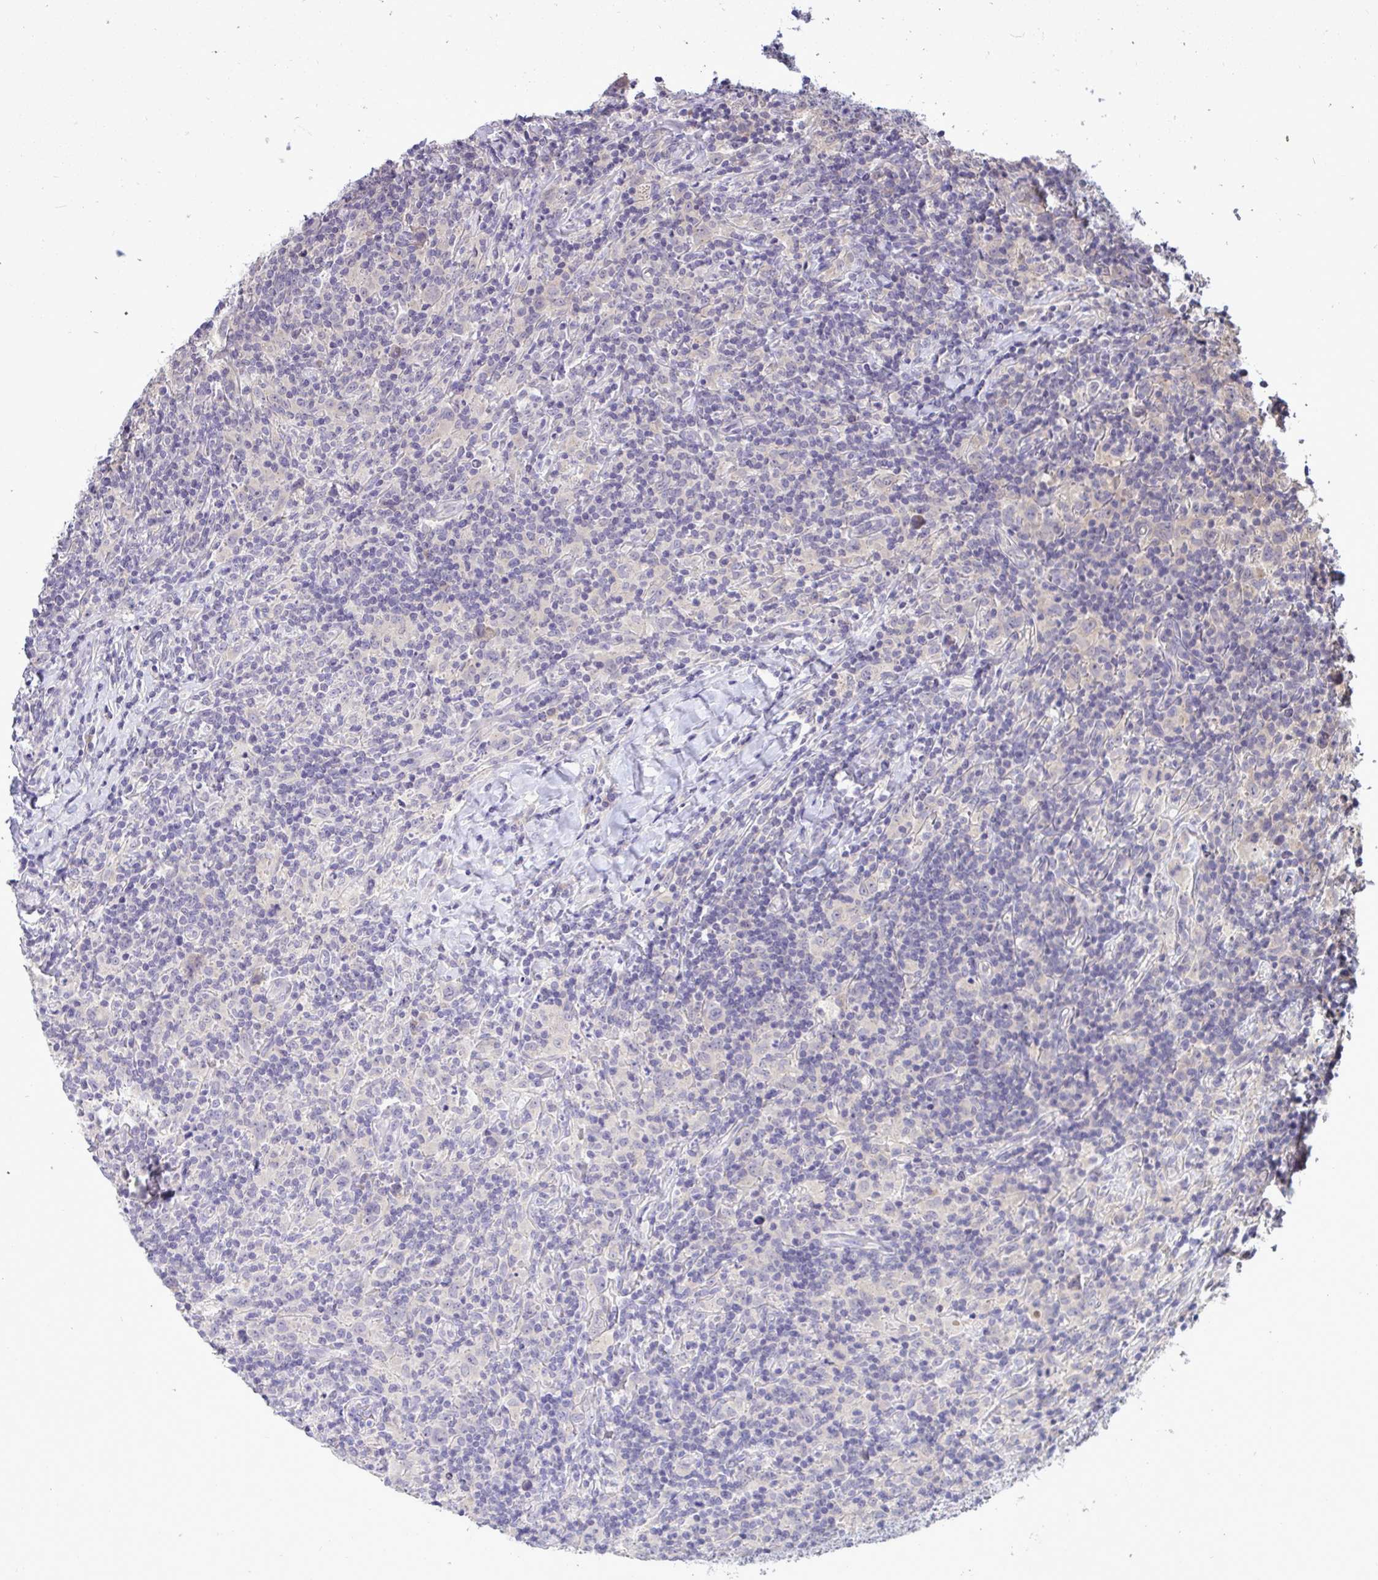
{"staining": {"intensity": "negative", "quantity": "none", "location": "none"}, "tissue": "lymphoma", "cell_type": "Tumor cells", "image_type": "cancer", "snomed": [{"axis": "morphology", "description": "Hodgkin's disease, NOS"}, {"axis": "topography", "description": "Lymph node"}], "caption": "The image shows no staining of tumor cells in lymphoma.", "gene": "TMEM41A", "patient": {"sex": "female", "age": 18}}